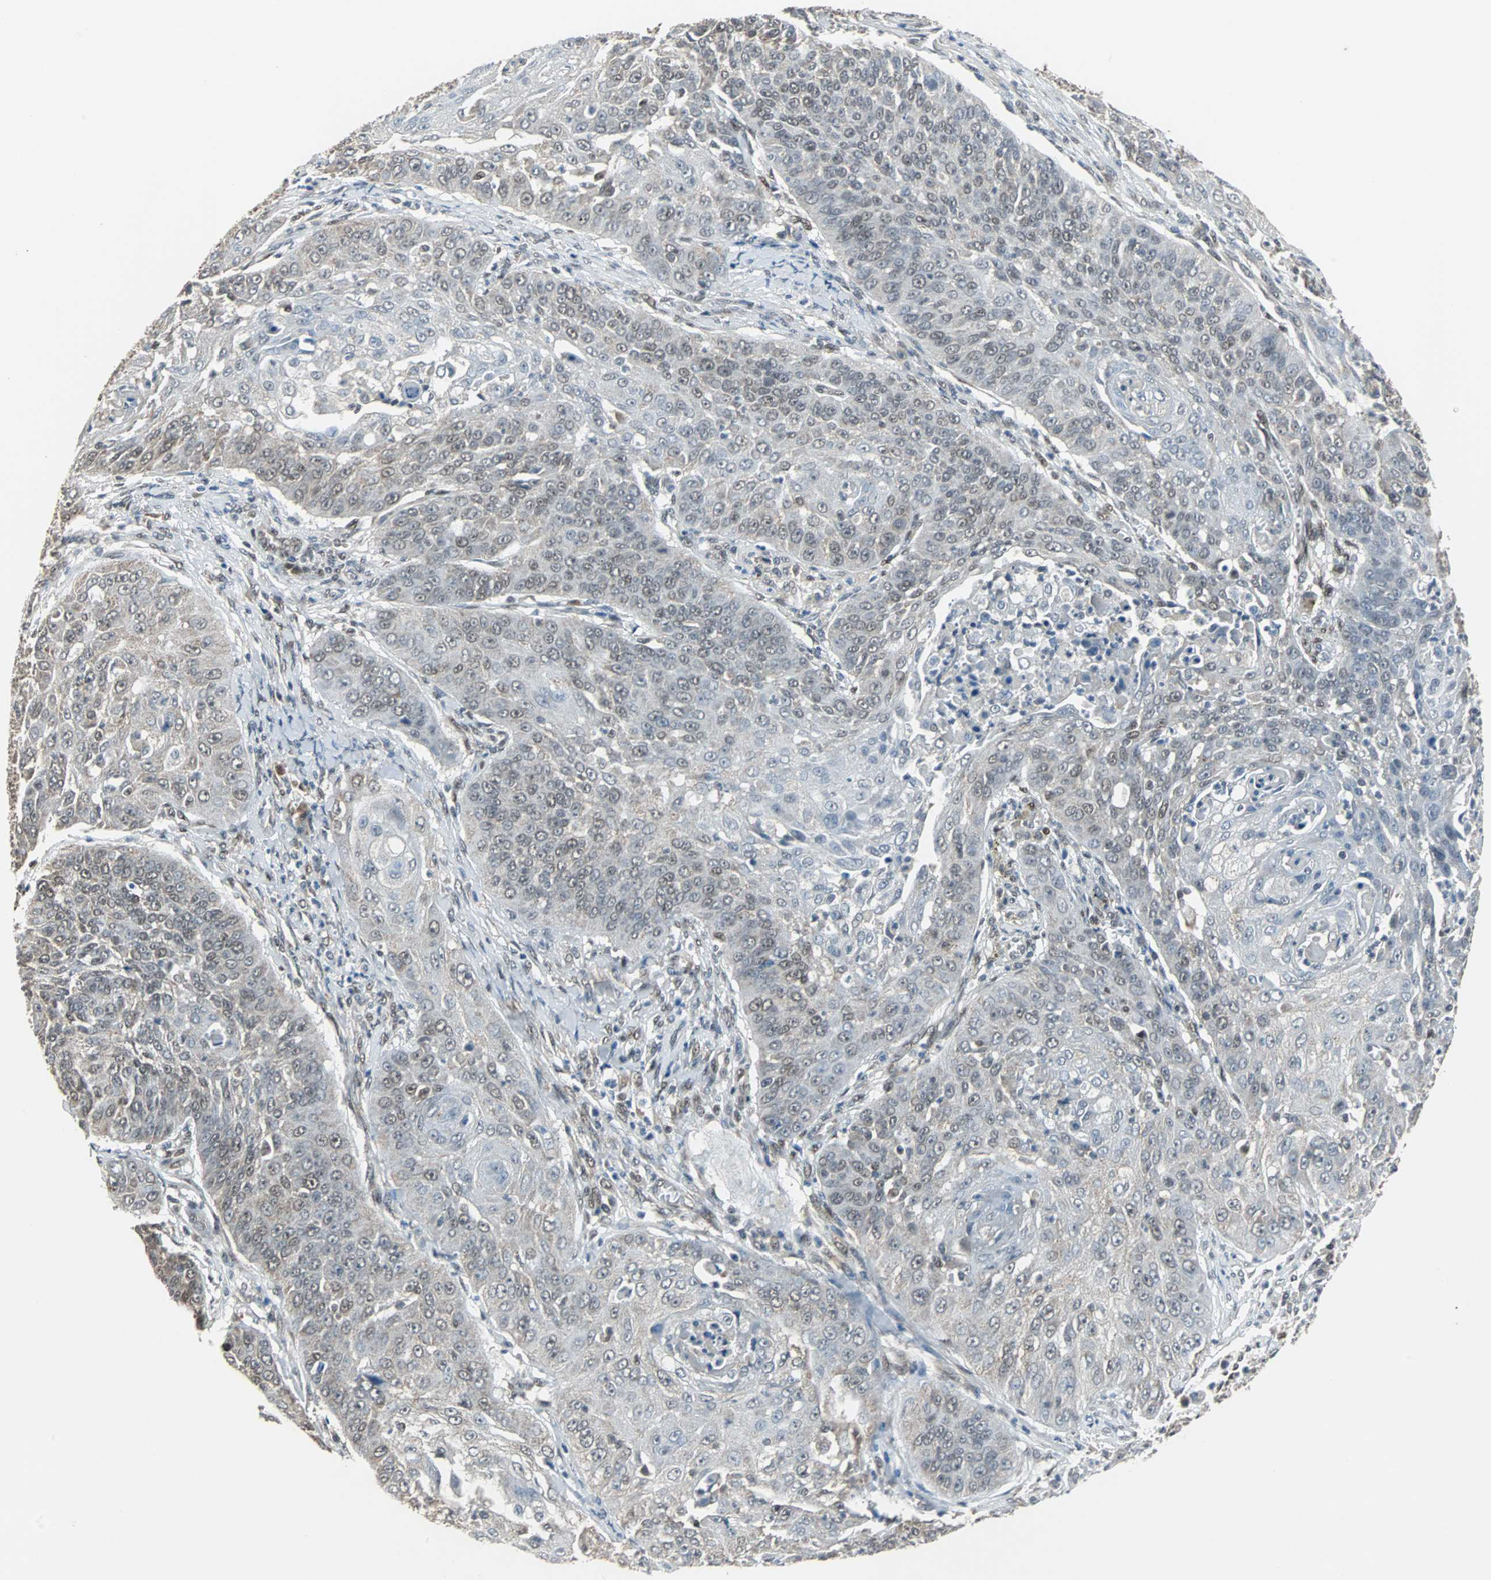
{"staining": {"intensity": "weak", "quantity": "25%-75%", "location": "nuclear"}, "tissue": "cervical cancer", "cell_type": "Tumor cells", "image_type": "cancer", "snomed": [{"axis": "morphology", "description": "Squamous cell carcinoma, NOS"}, {"axis": "topography", "description": "Cervix"}], "caption": "Immunohistochemical staining of cervical cancer (squamous cell carcinoma) shows low levels of weak nuclear positivity in about 25%-75% of tumor cells.", "gene": "ZHX2", "patient": {"sex": "female", "age": 64}}